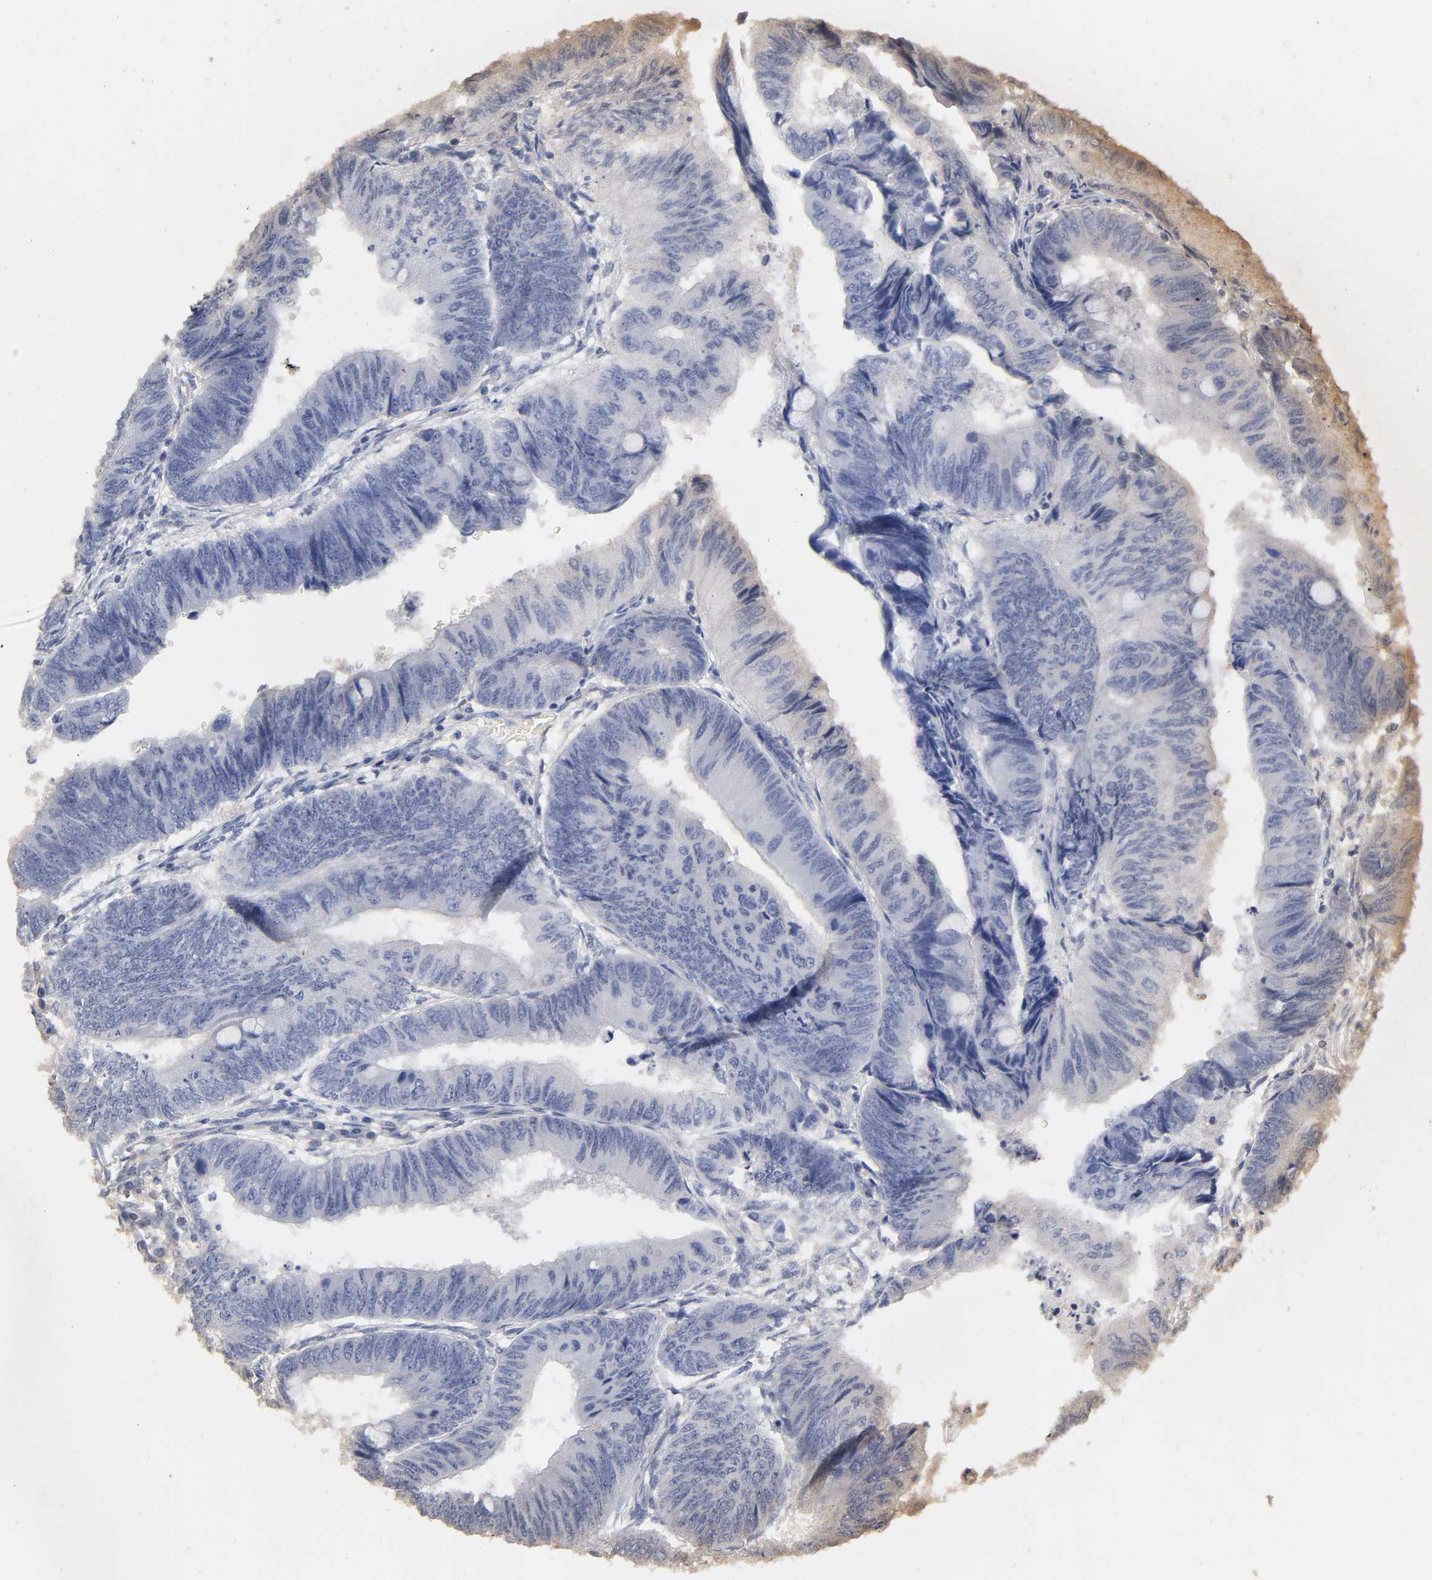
{"staining": {"intensity": "negative", "quantity": "none", "location": "none"}, "tissue": "colorectal cancer", "cell_type": "Tumor cells", "image_type": "cancer", "snomed": [{"axis": "morphology", "description": "Normal tissue, NOS"}, {"axis": "morphology", "description": "Adenocarcinoma, NOS"}, {"axis": "topography", "description": "Rectum"}, {"axis": "topography", "description": "Peripheral nerve tissue"}], "caption": "The image displays no significant positivity in tumor cells of adenocarcinoma (colorectal).", "gene": "VSIG4", "patient": {"sex": "male", "age": 92}}